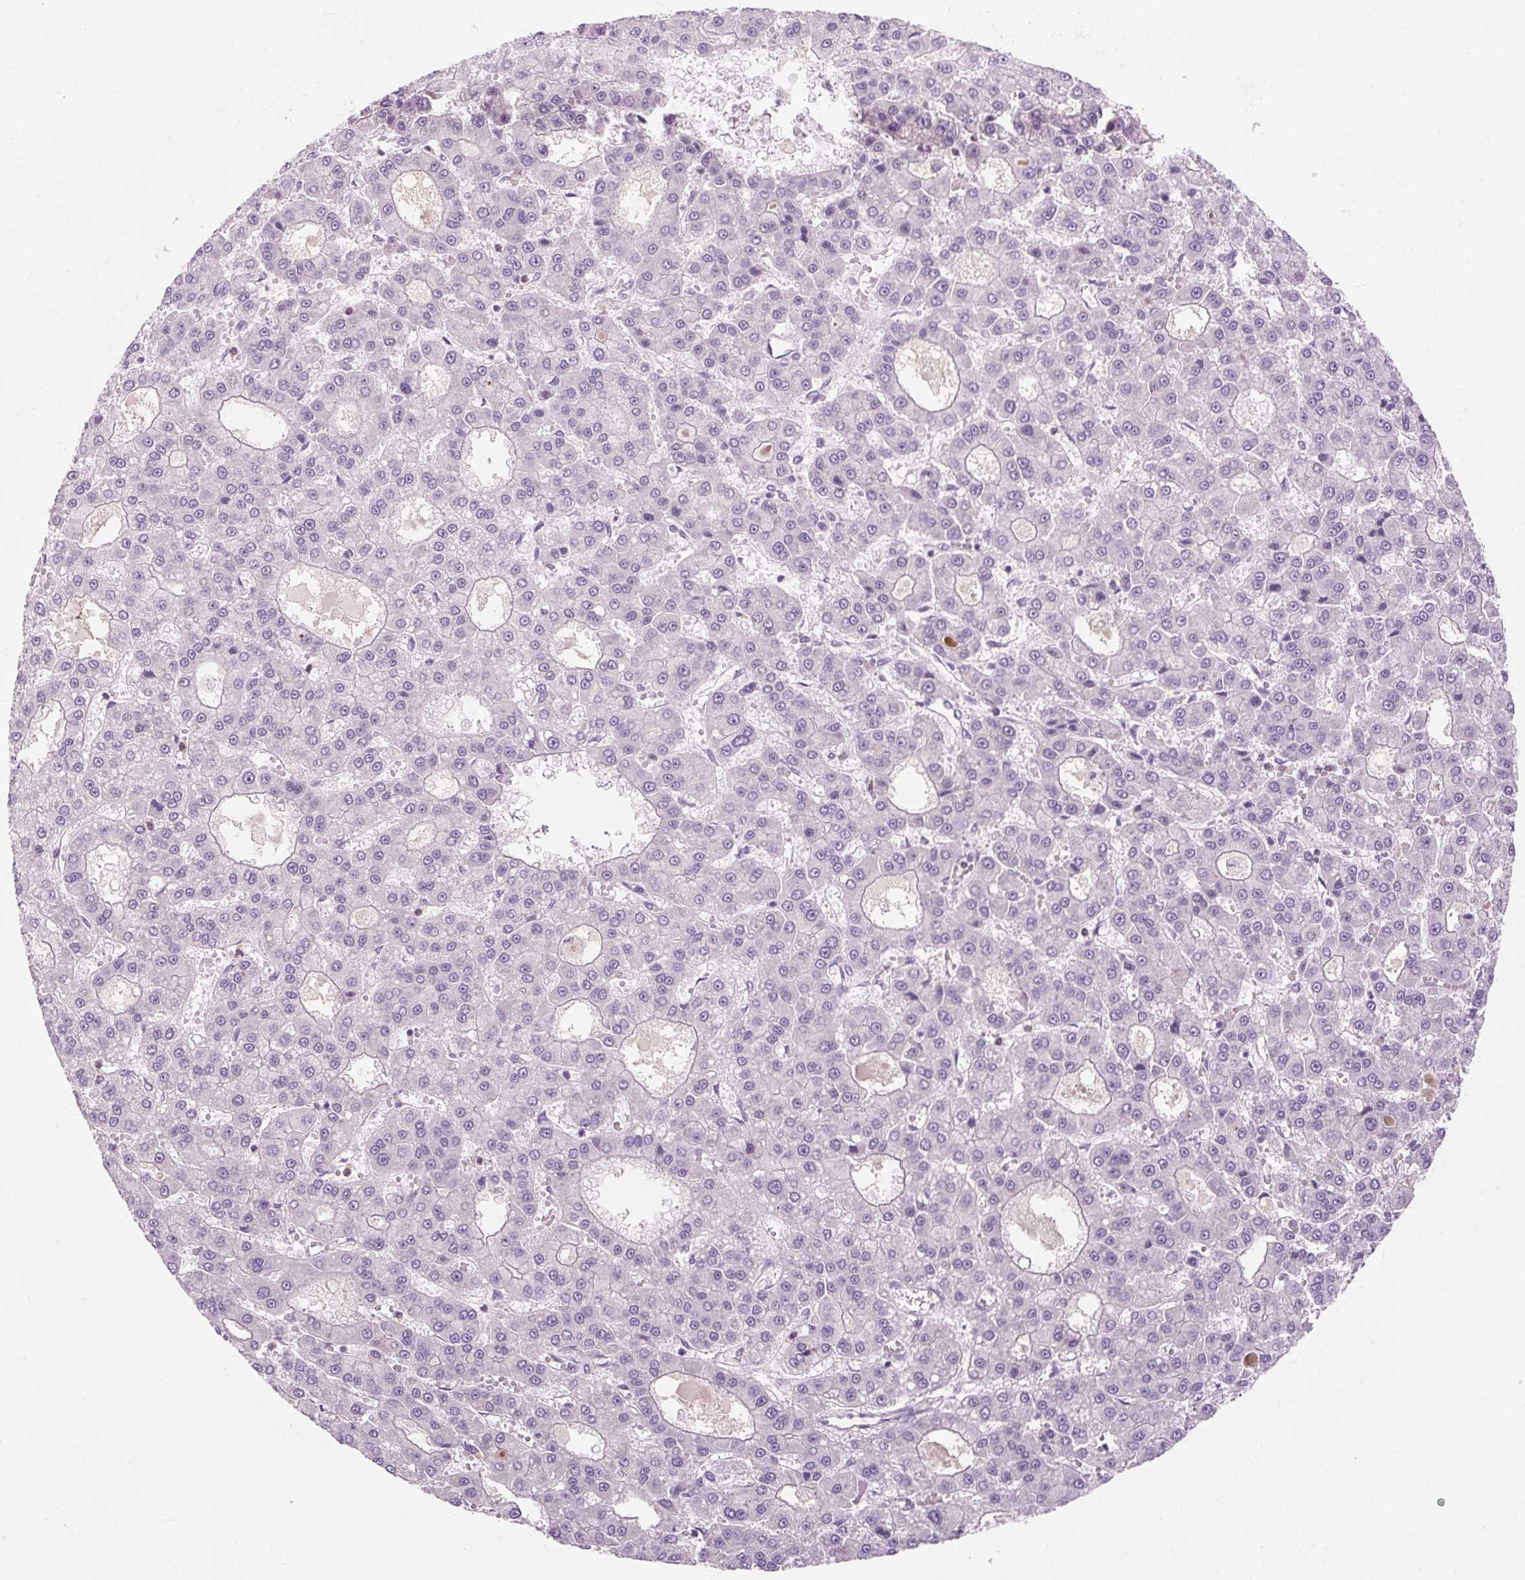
{"staining": {"intensity": "negative", "quantity": "none", "location": "none"}, "tissue": "liver cancer", "cell_type": "Tumor cells", "image_type": "cancer", "snomed": [{"axis": "morphology", "description": "Carcinoma, Hepatocellular, NOS"}, {"axis": "topography", "description": "Liver"}], "caption": "Tumor cells are negative for protein expression in human liver cancer (hepatocellular carcinoma). (Brightfield microscopy of DAB (3,3'-diaminobenzidine) immunohistochemistry at high magnification).", "gene": "TIGD2", "patient": {"sex": "male", "age": 70}}